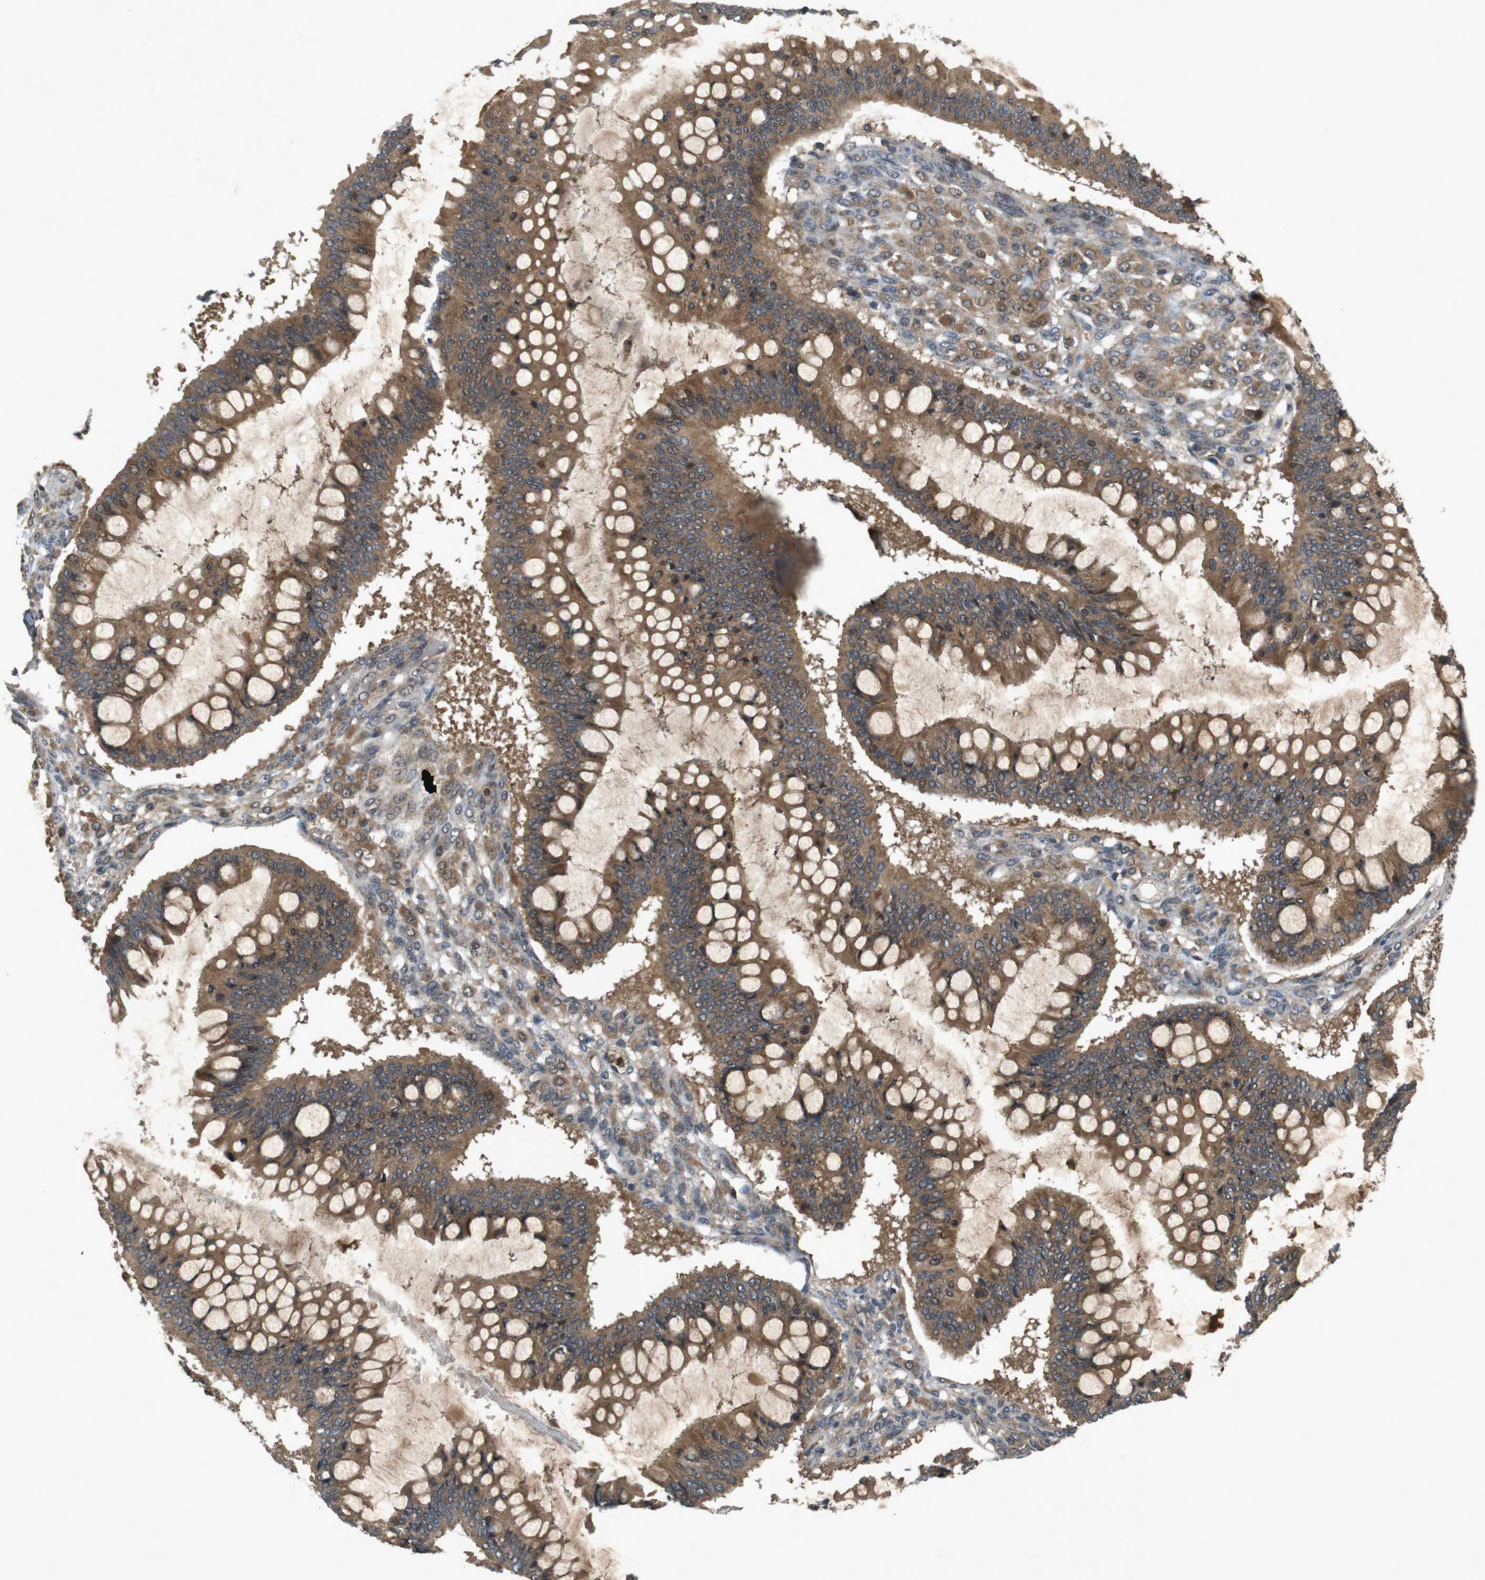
{"staining": {"intensity": "moderate", "quantity": ">75%", "location": "cytoplasmic/membranous"}, "tissue": "ovarian cancer", "cell_type": "Tumor cells", "image_type": "cancer", "snomed": [{"axis": "morphology", "description": "Cystadenocarcinoma, mucinous, NOS"}, {"axis": "topography", "description": "Ovary"}], "caption": "Mucinous cystadenocarcinoma (ovarian) was stained to show a protein in brown. There is medium levels of moderate cytoplasmic/membranous expression in approximately >75% of tumor cells.", "gene": "NFKBIE", "patient": {"sex": "female", "age": 73}}